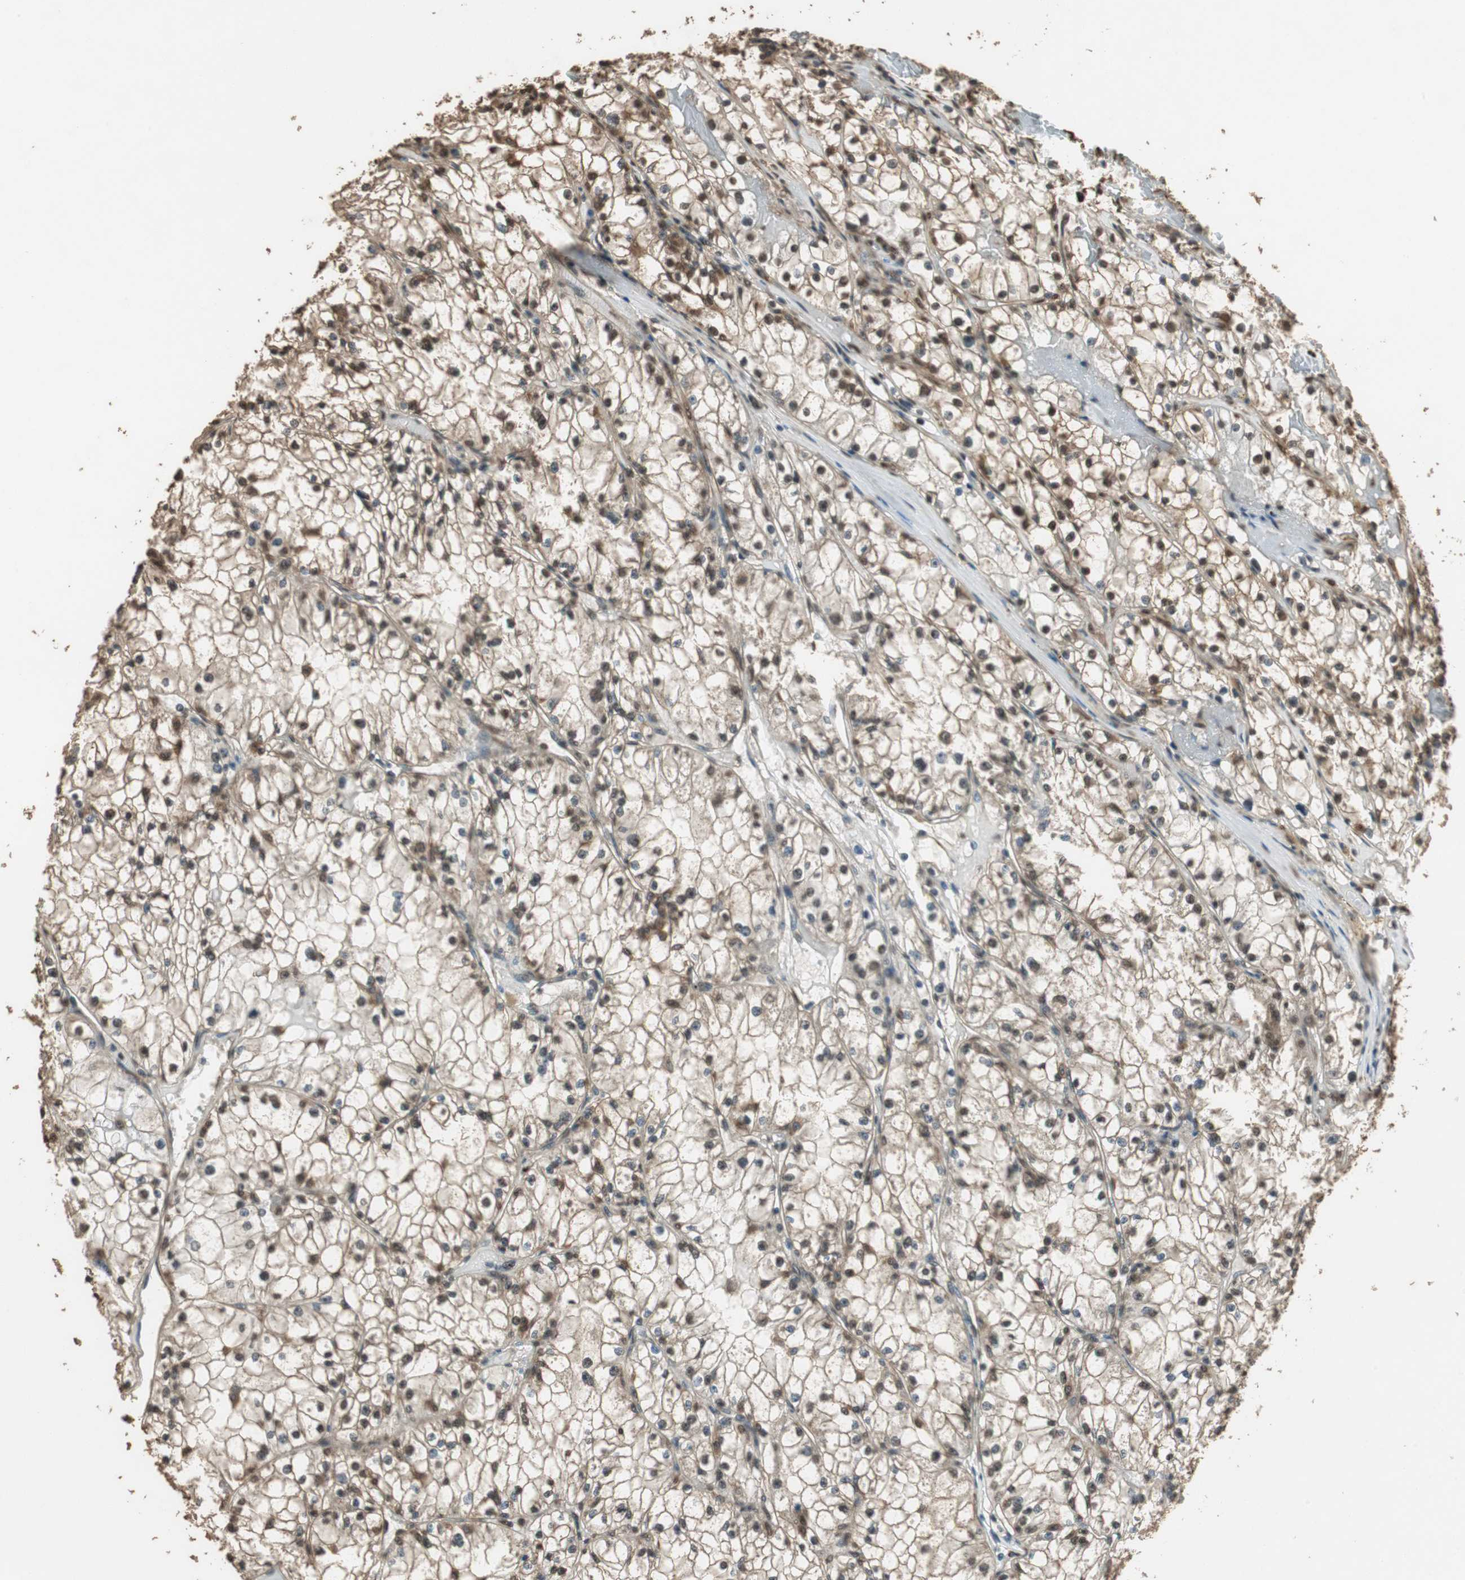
{"staining": {"intensity": "strong", "quantity": ">75%", "location": "cytoplasmic/membranous,nuclear"}, "tissue": "renal cancer", "cell_type": "Tumor cells", "image_type": "cancer", "snomed": [{"axis": "morphology", "description": "Adenocarcinoma, NOS"}, {"axis": "topography", "description": "Kidney"}], "caption": "Brown immunohistochemical staining in human renal adenocarcinoma shows strong cytoplasmic/membranous and nuclear positivity in about >75% of tumor cells. The protein of interest is shown in brown color, while the nuclei are stained blue.", "gene": "PPP1R13B", "patient": {"sex": "male", "age": 56}}